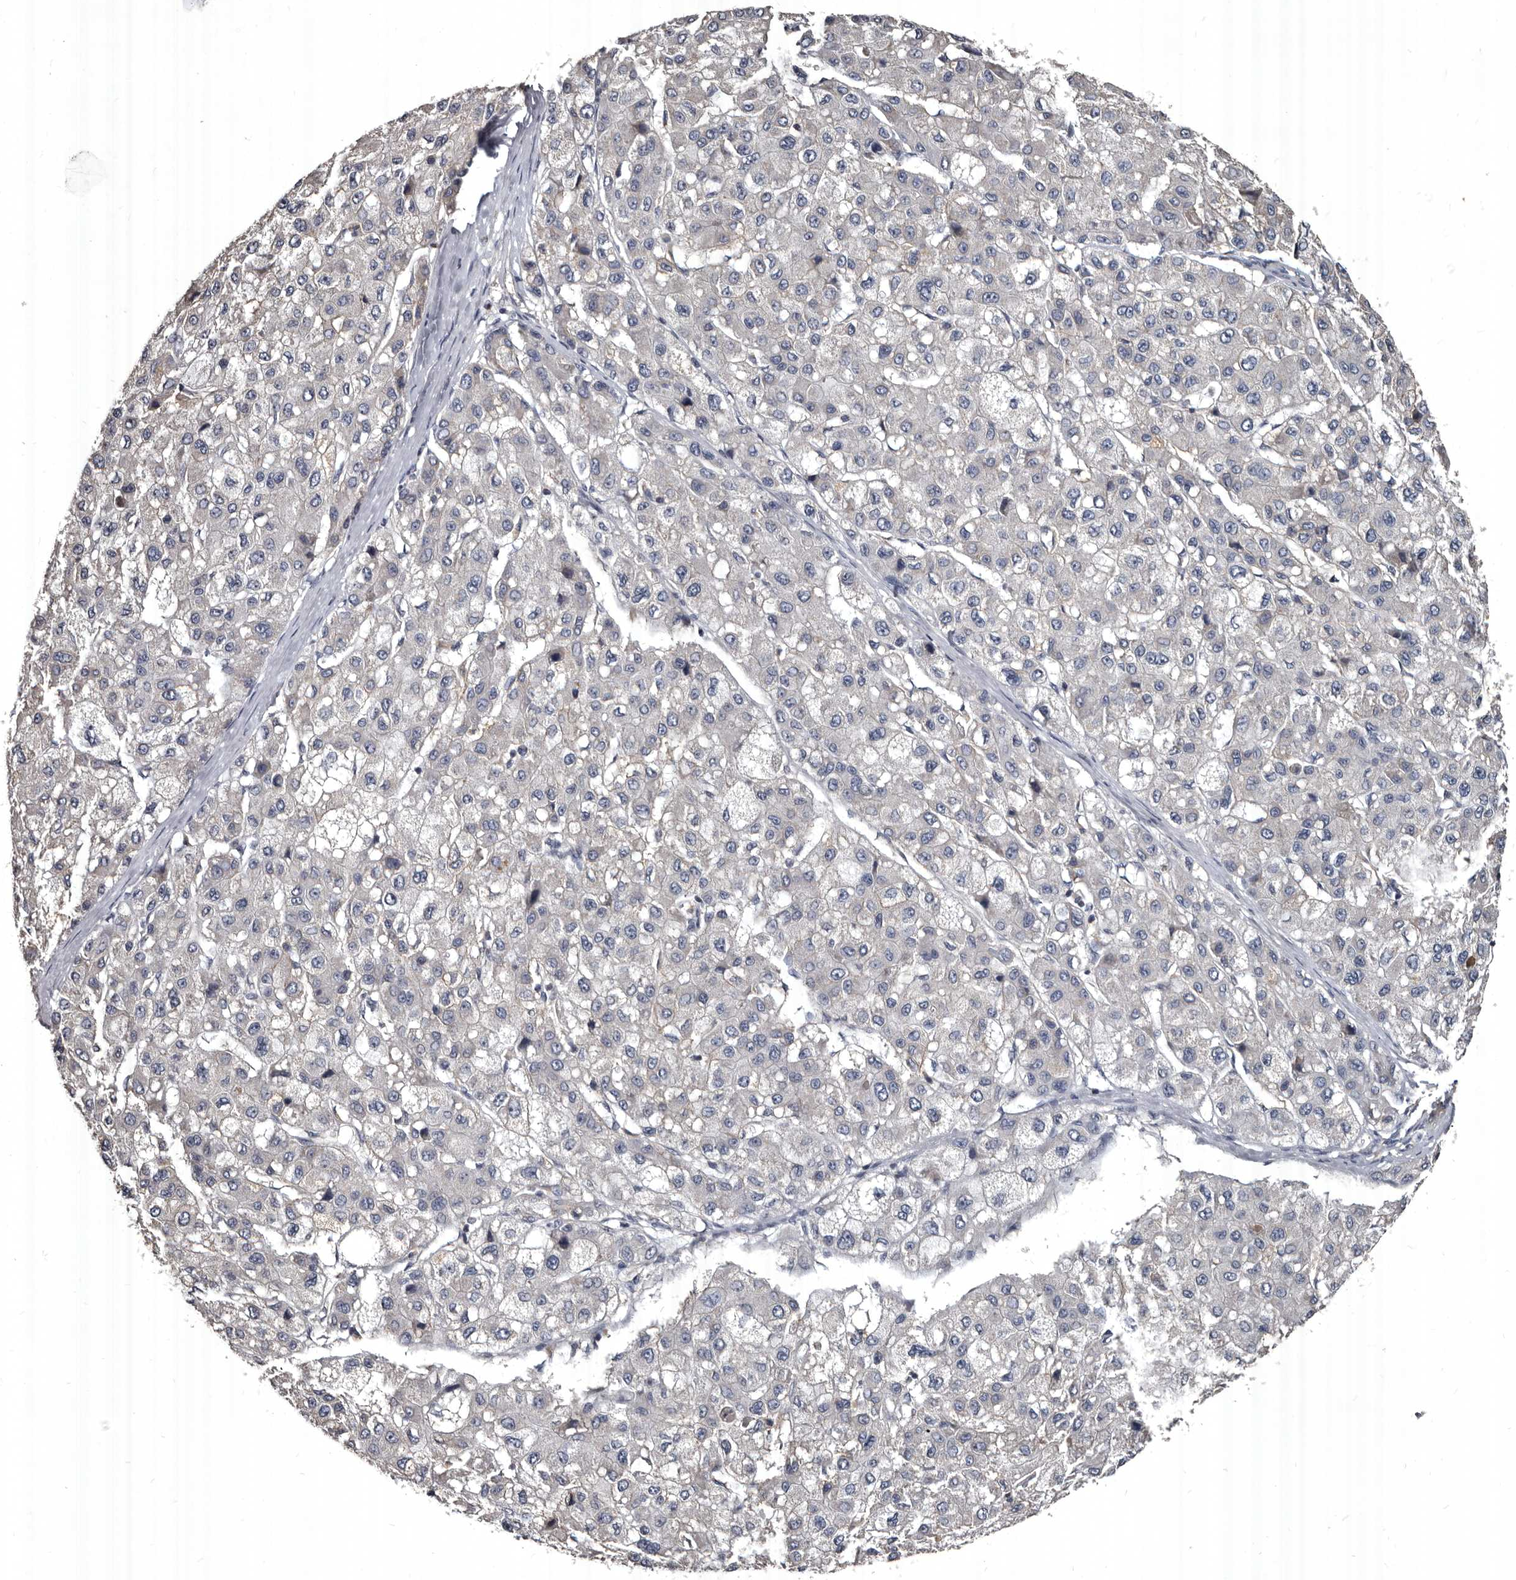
{"staining": {"intensity": "negative", "quantity": "none", "location": "none"}, "tissue": "liver cancer", "cell_type": "Tumor cells", "image_type": "cancer", "snomed": [{"axis": "morphology", "description": "Carcinoma, Hepatocellular, NOS"}, {"axis": "topography", "description": "Liver"}], "caption": "Tumor cells are negative for brown protein staining in hepatocellular carcinoma (liver). The staining is performed using DAB (3,3'-diaminobenzidine) brown chromogen with nuclei counter-stained in using hematoxylin.", "gene": "GREB1", "patient": {"sex": "male", "age": 80}}